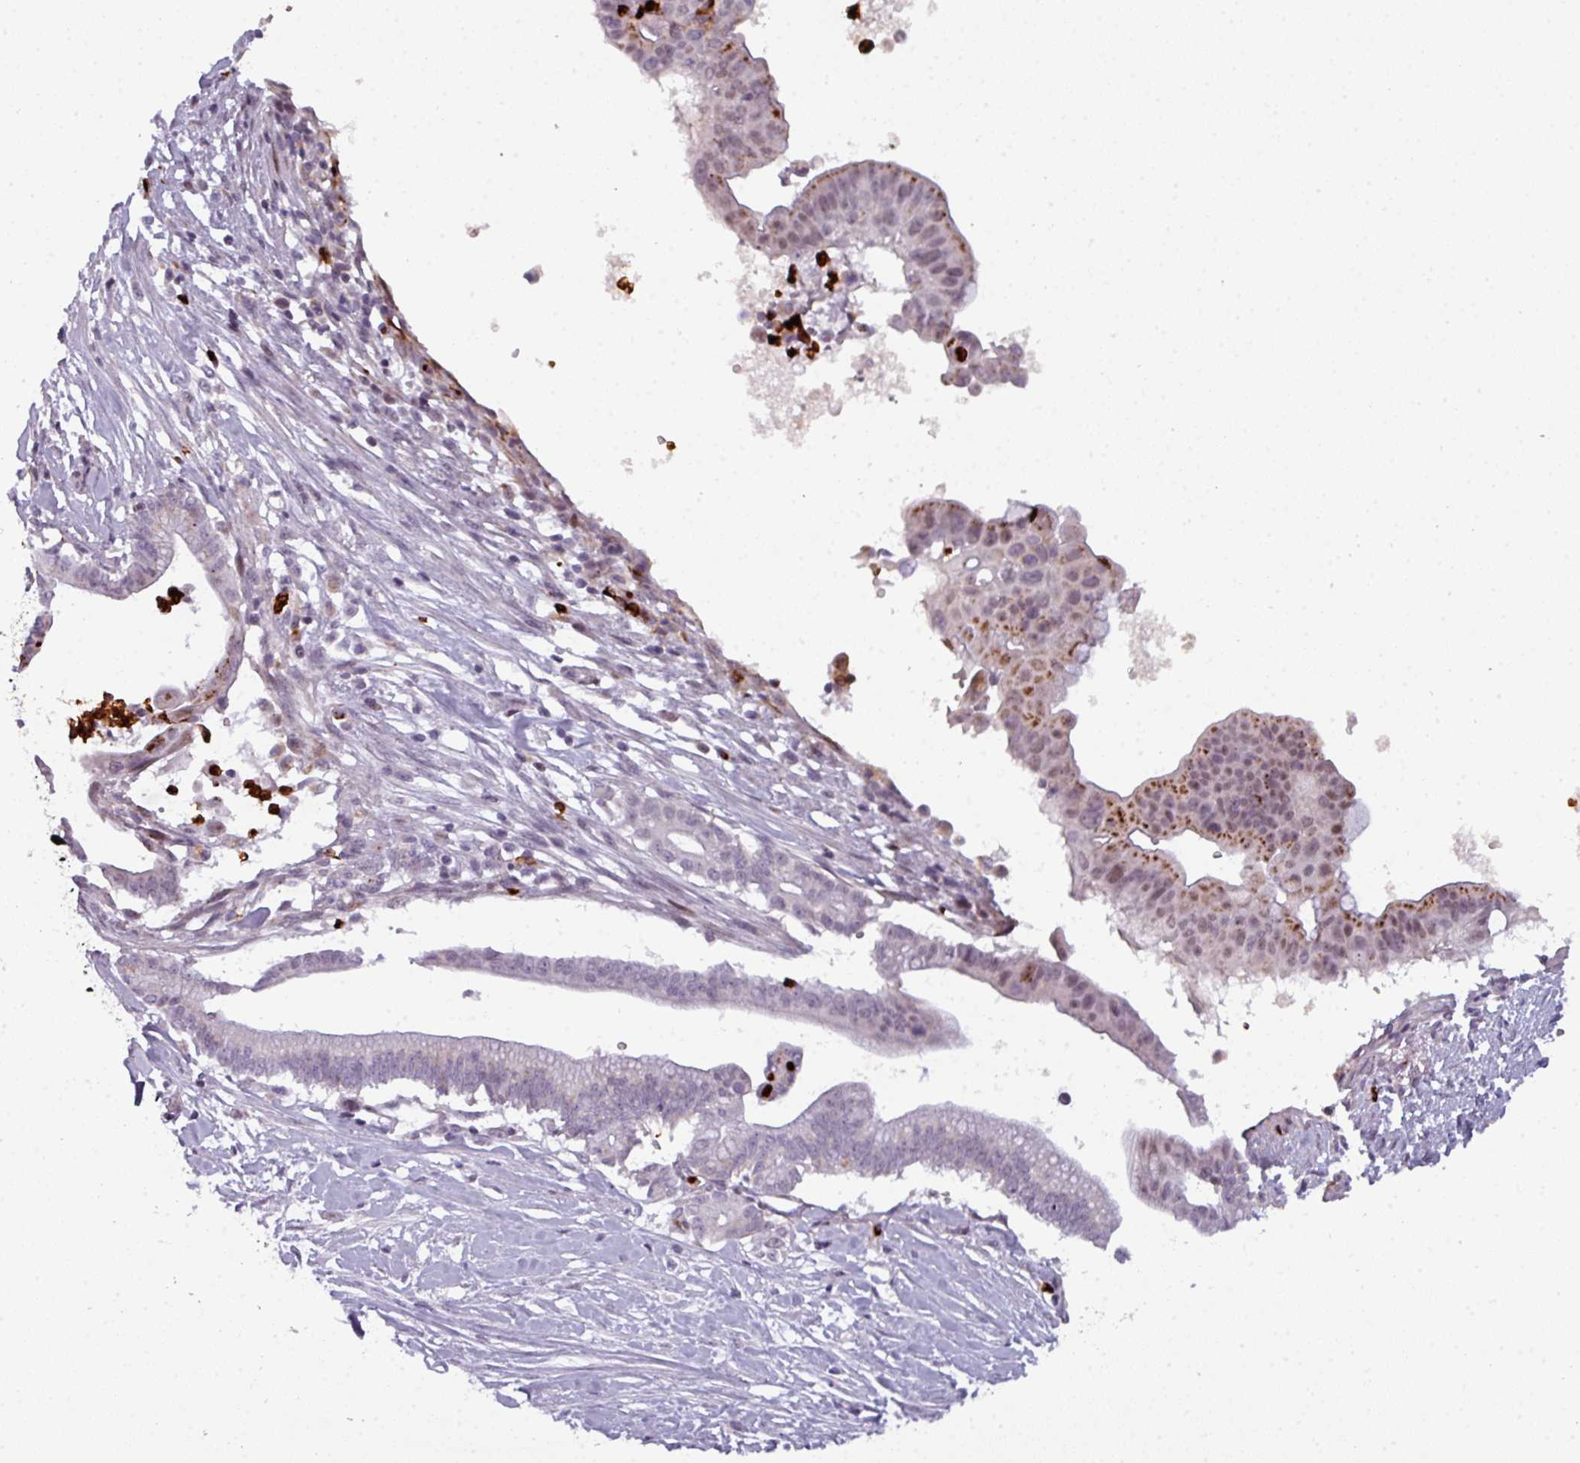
{"staining": {"intensity": "negative", "quantity": "none", "location": "none"}, "tissue": "pancreatic cancer", "cell_type": "Tumor cells", "image_type": "cancer", "snomed": [{"axis": "morphology", "description": "Adenocarcinoma, NOS"}, {"axis": "topography", "description": "Pancreas"}], "caption": "There is no significant staining in tumor cells of pancreatic adenocarcinoma.", "gene": "TMEFF1", "patient": {"sex": "male", "age": 68}}